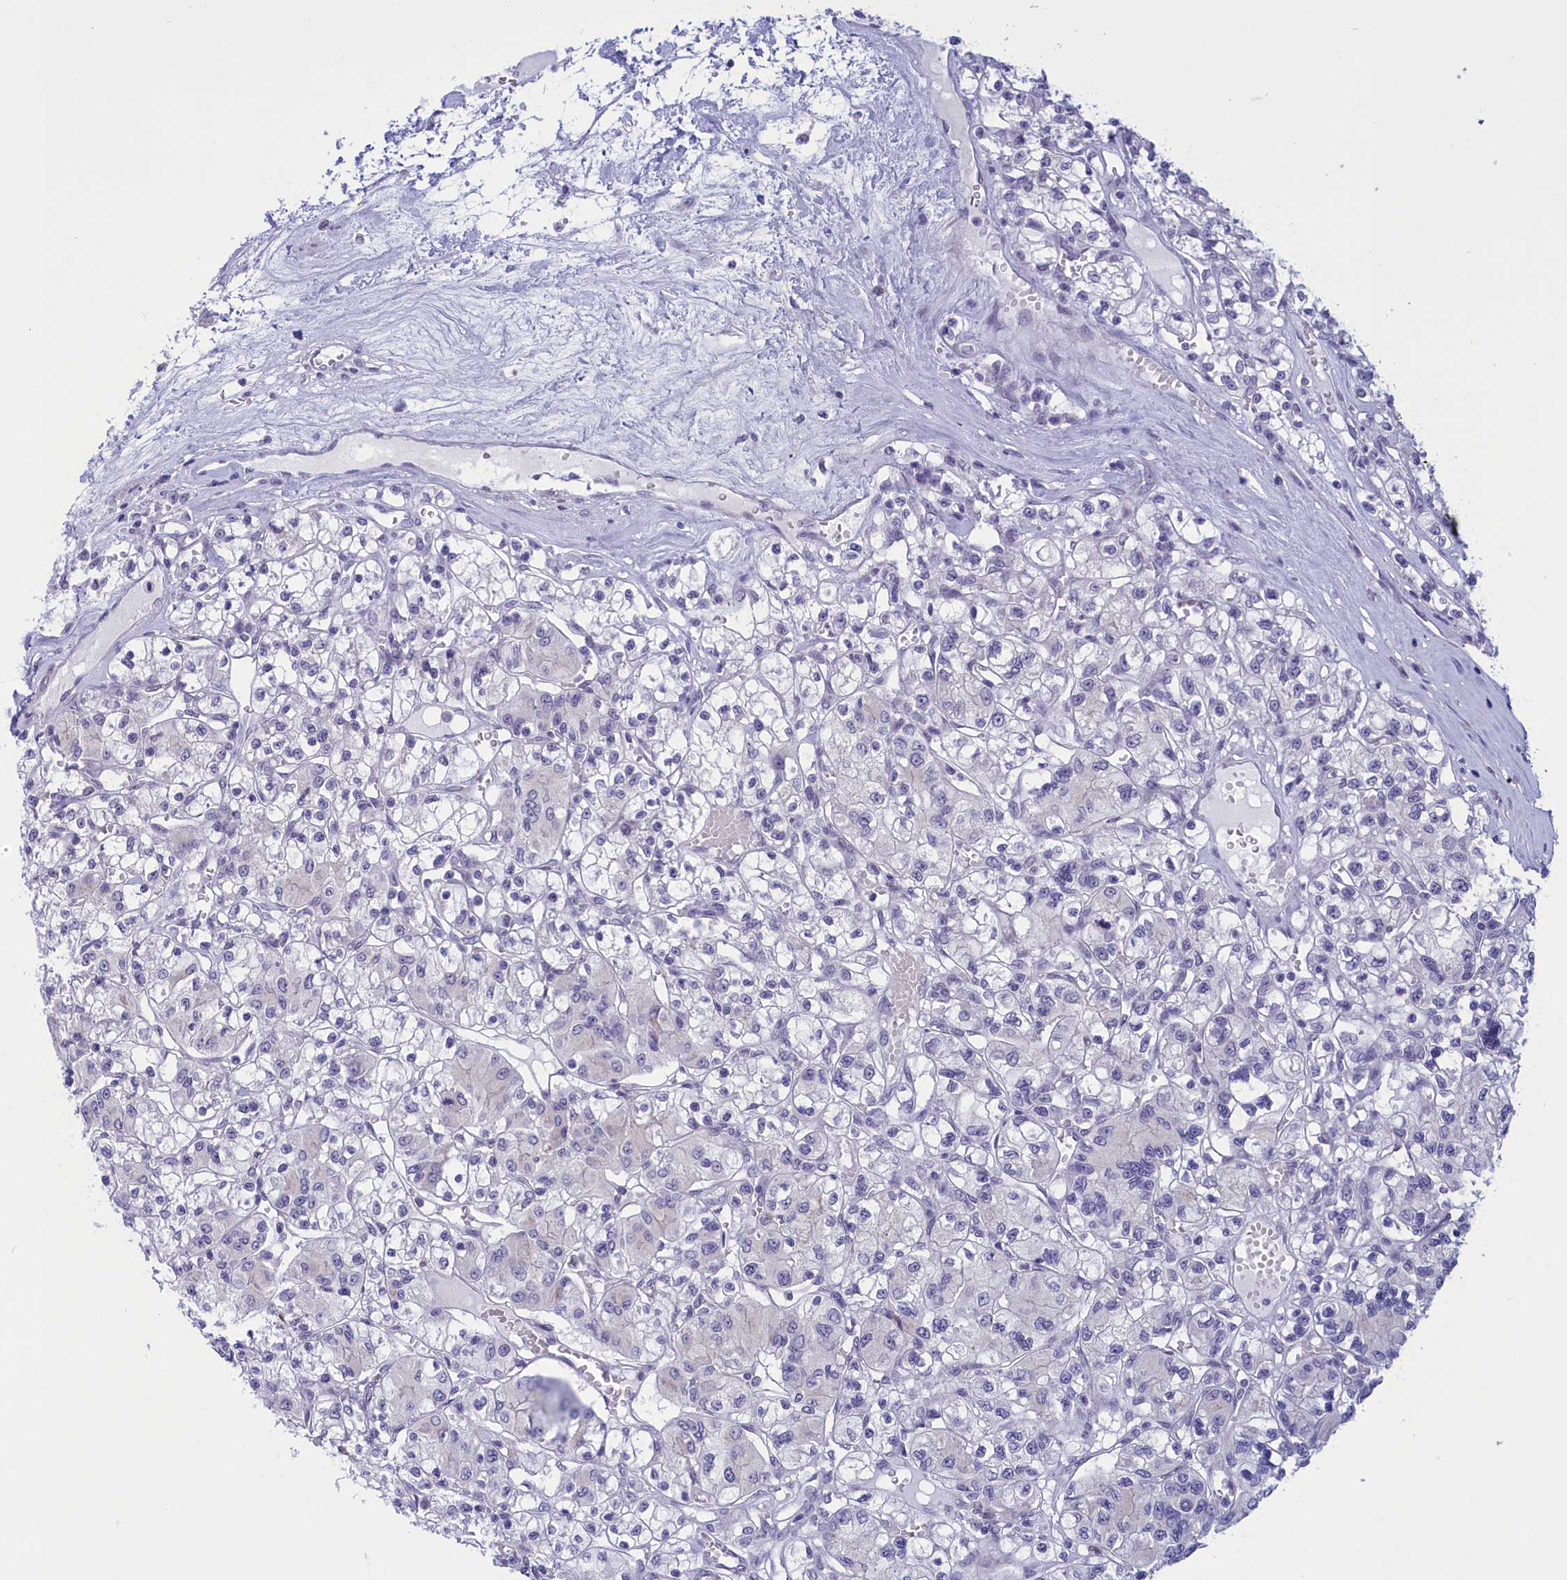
{"staining": {"intensity": "negative", "quantity": "none", "location": "none"}, "tissue": "renal cancer", "cell_type": "Tumor cells", "image_type": "cancer", "snomed": [{"axis": "morphology", "description": "Adenocarcinoma, NOS"}, {"axis": "topography", "description": "Kidney"}], "caption": "This is an IHC micrograph of human renal cancer. There is no positivity in tumor cells.", "gene": "ELOA2", "patient": {"sex": "female", "age": 59}}